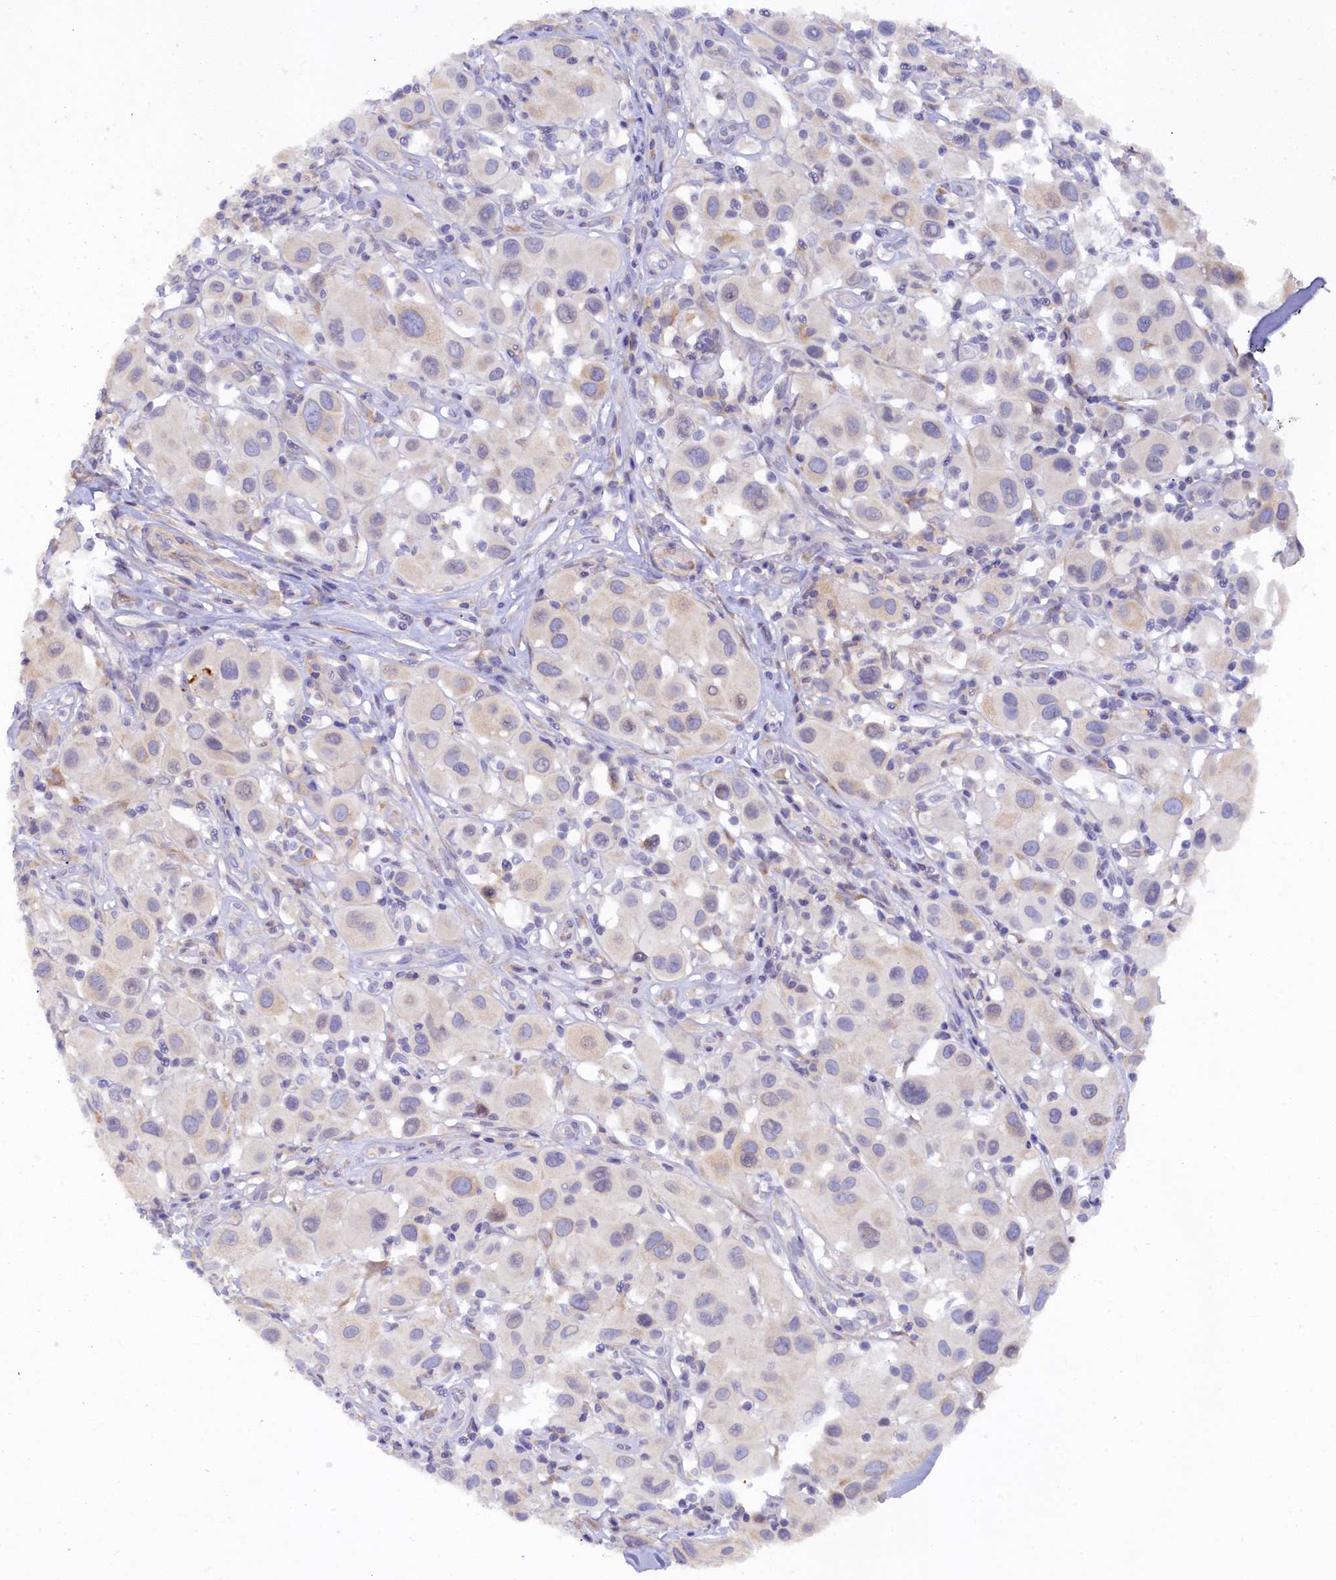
{"staining": {"intensity": "negative", "quantity": "none", "location": "none"}, "tissue": "melanoma", "cell_type": "Tumor cells", "image_type": "cancer", "snomed": [{"axis": "morphology", "description": "Malignant melanoma, Metastatic site"}, {"axis": "topography", "description": "Skin"}], "caption": "High magnification brightfield microscopy of malignant melanoma (metastatic site) stained with DAB (brown) and counterstained with hematoxylin (blue): tumor cells show no significant staining.", "gene": "POGLUT3", "patient": {"sex": "male", "age": 41}}